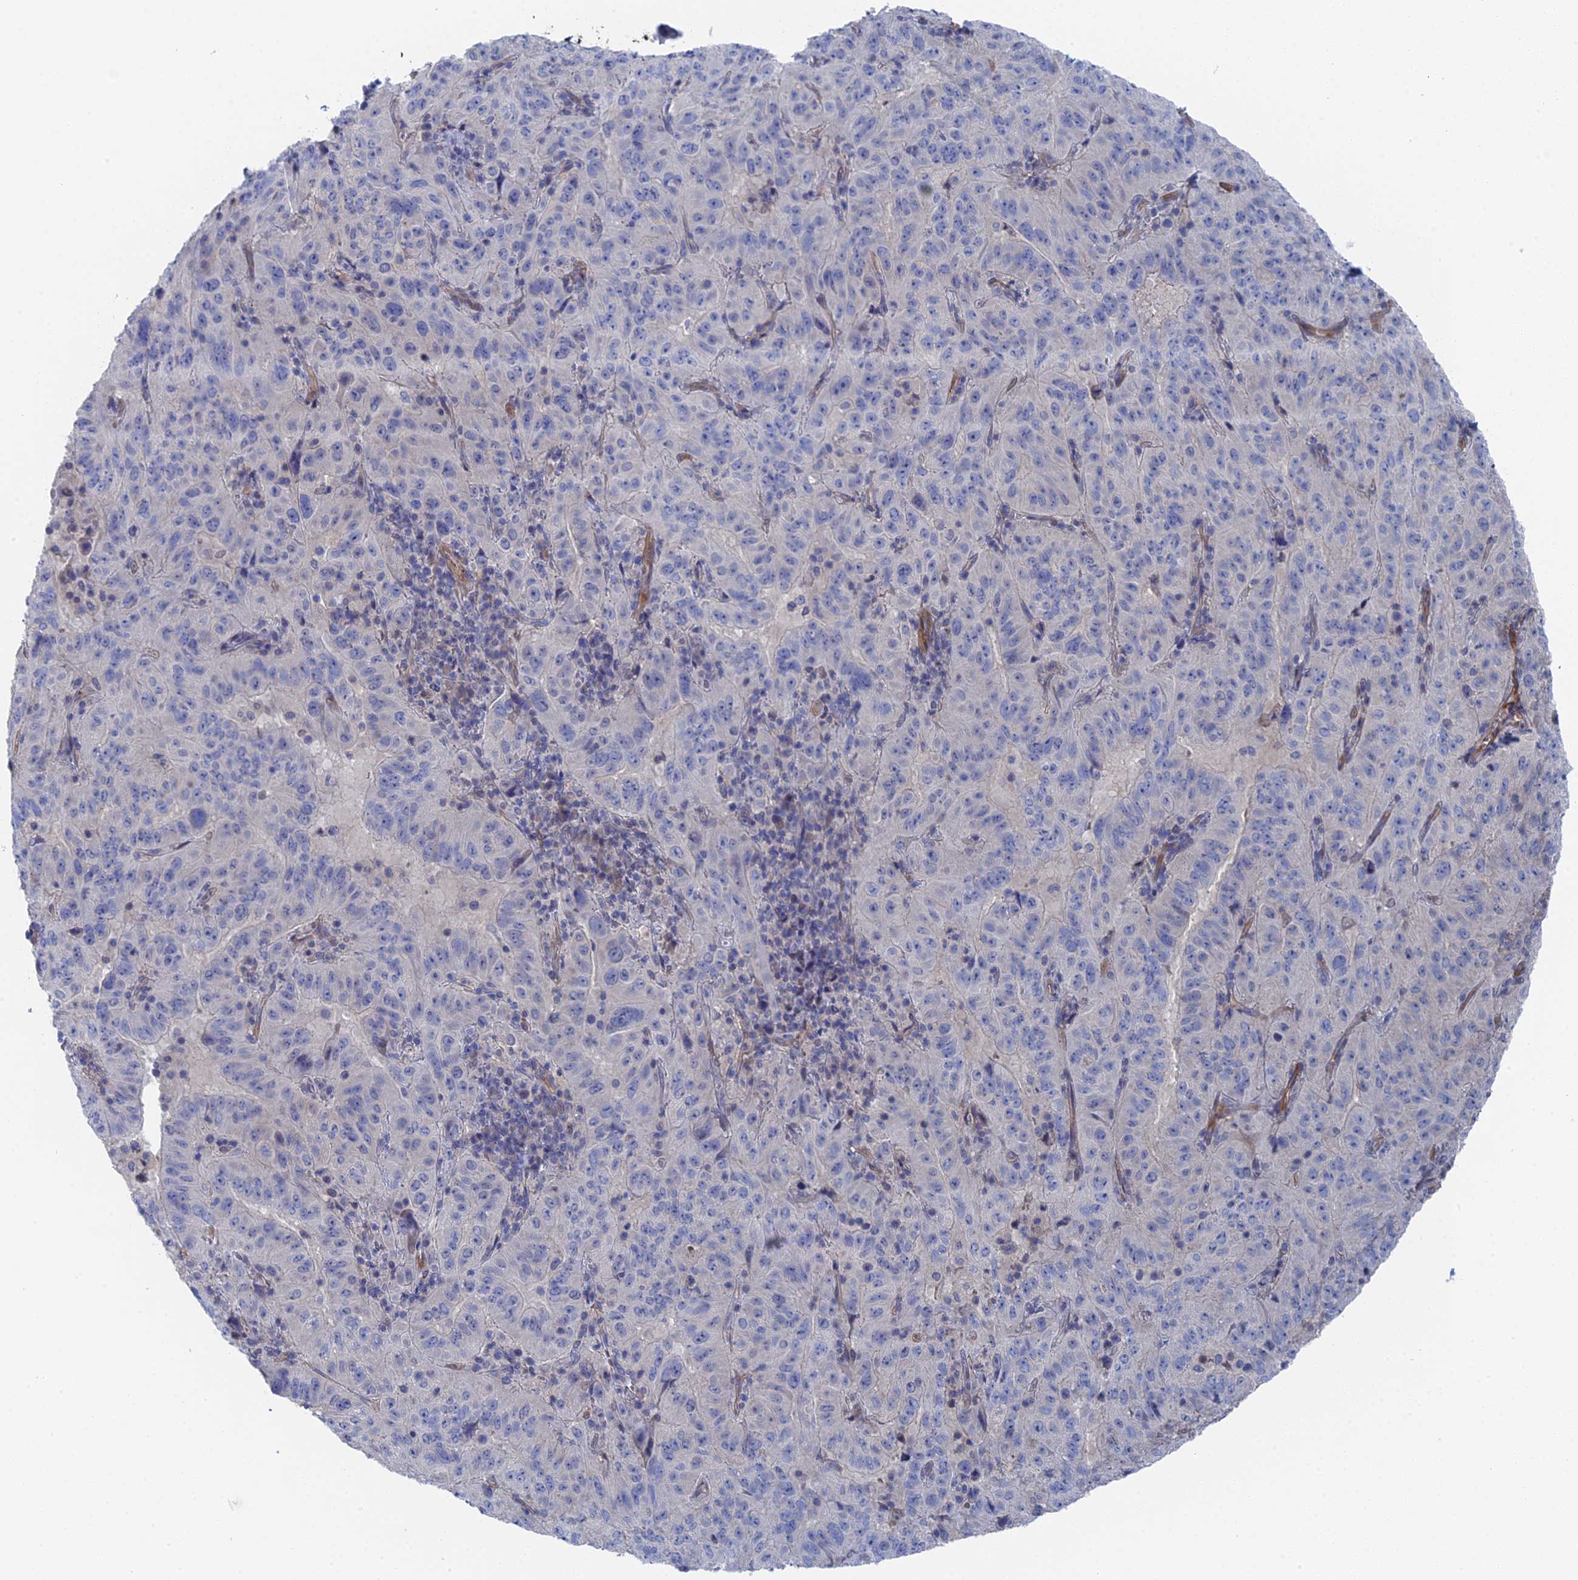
{"staining": {"intensity": "negative", "quantity": "none", "location": "none"}, "tissue": "pancreatic cancer", "cell_type": "Tumor cells", "image_type": "cancer", "snomed": [{"axis": "morphology", "description": "Adenocarcinoma, NOS"}, {"axis": "topography", "description": "Pancreas"}], "caption": "High power microscopy image of an immunohistochemistry histopathology image of adenocarcinoma (pancreatic), revealing no significant staining in tumor cells.", "gene": "MTHFSD", "patient": {"sex": "male", "age": 63}}